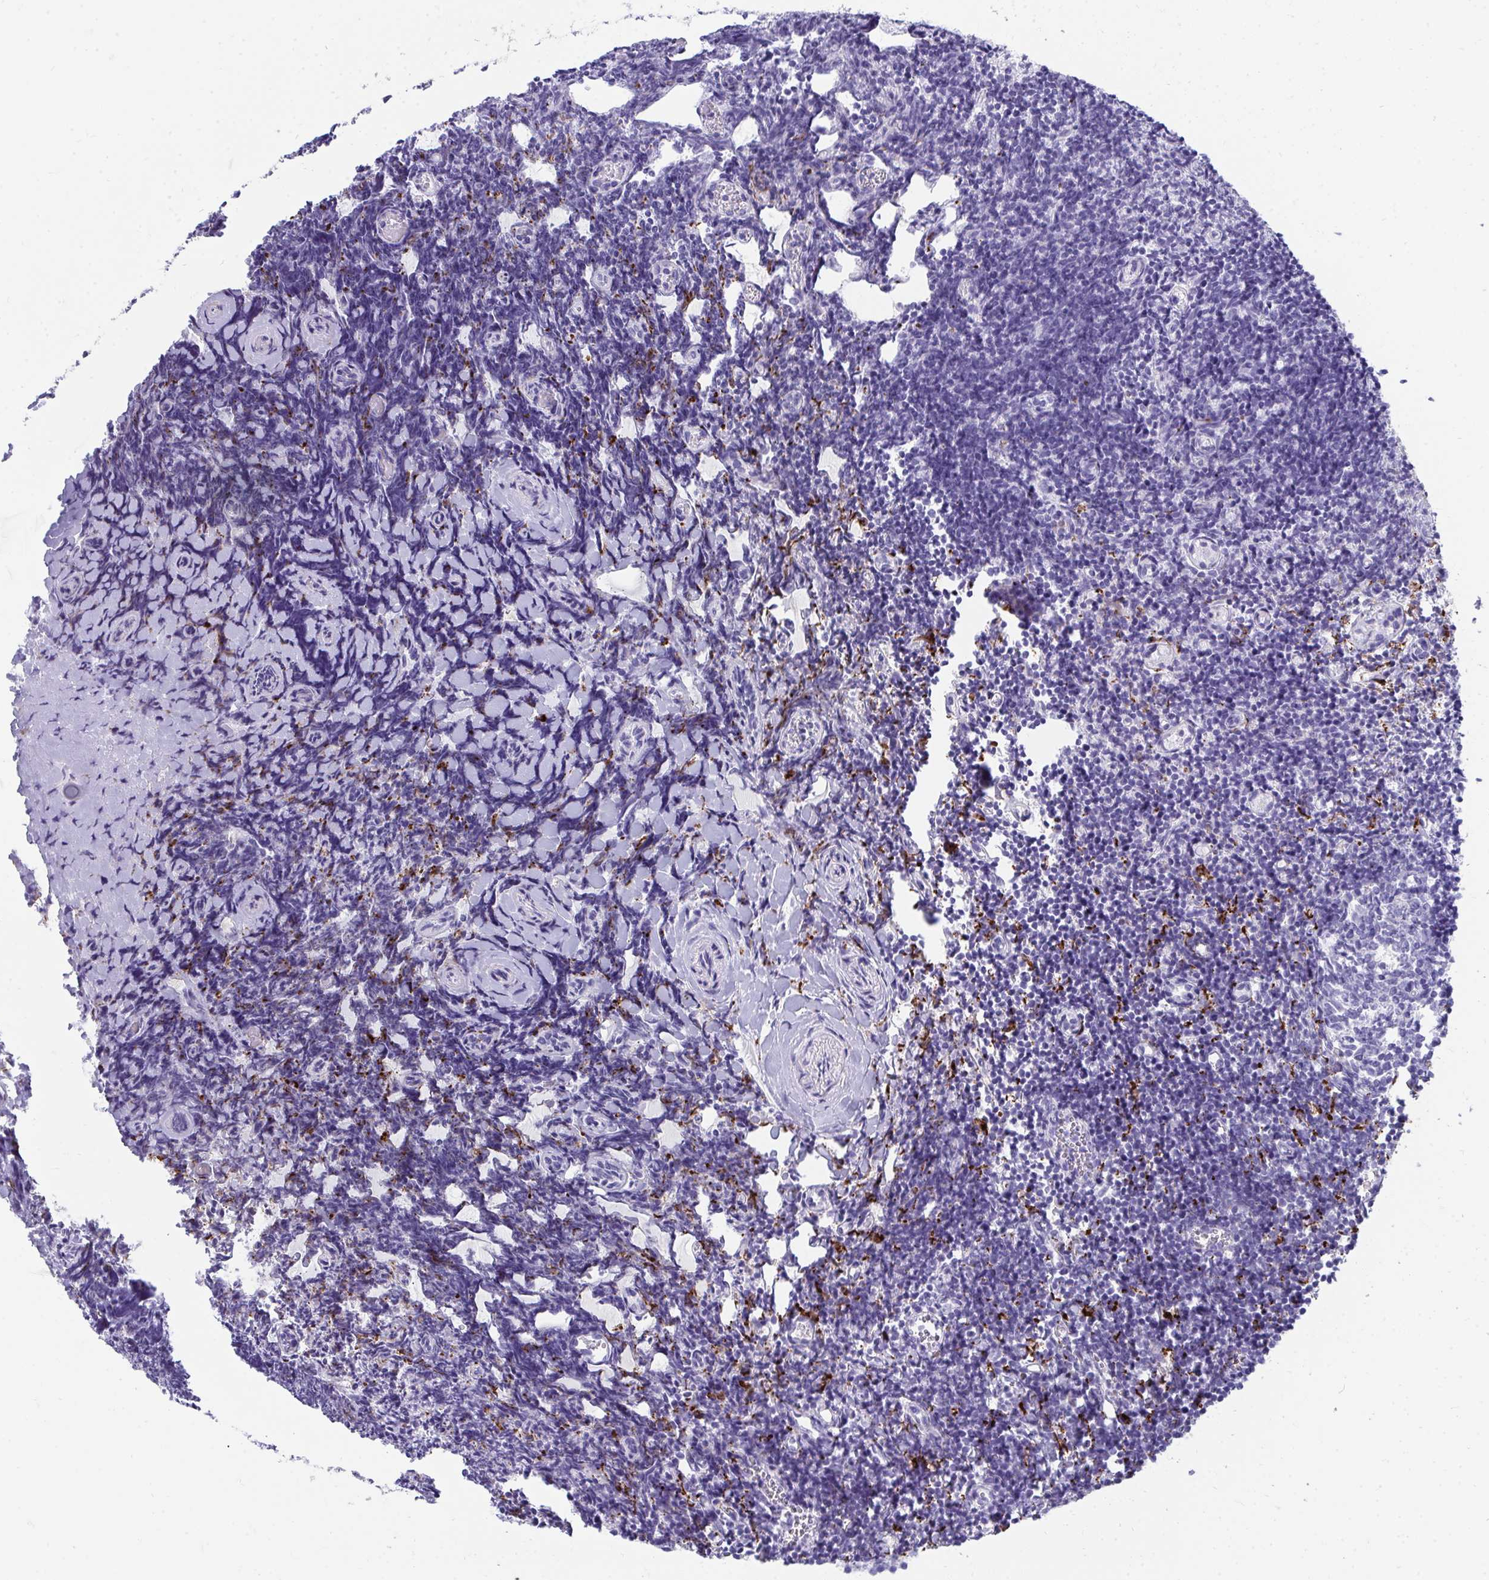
{"staining": {"intensity": "strong", "quantity": "<25%", "location": "cytoplasmic/membranous"}, "tissue": "tonsil", "cell_type": "Germinal center cells", "image_type": "normal", "snomed": [{"axis": "morphology", "description": "Normal tissue, NOS"}, {"axis": "topography", "description": "Tonsil"}], "caption": "IHC (DAB) staining of unremarkable human tonsil reveals strong cytoplasmic/membranous protein staining in approximately <25% of germinal center cells. (Brightfield microscopy of DAB IHC at high magnification).", "gene": "CD163", "patient": {"sex": "female", "age": 10}}